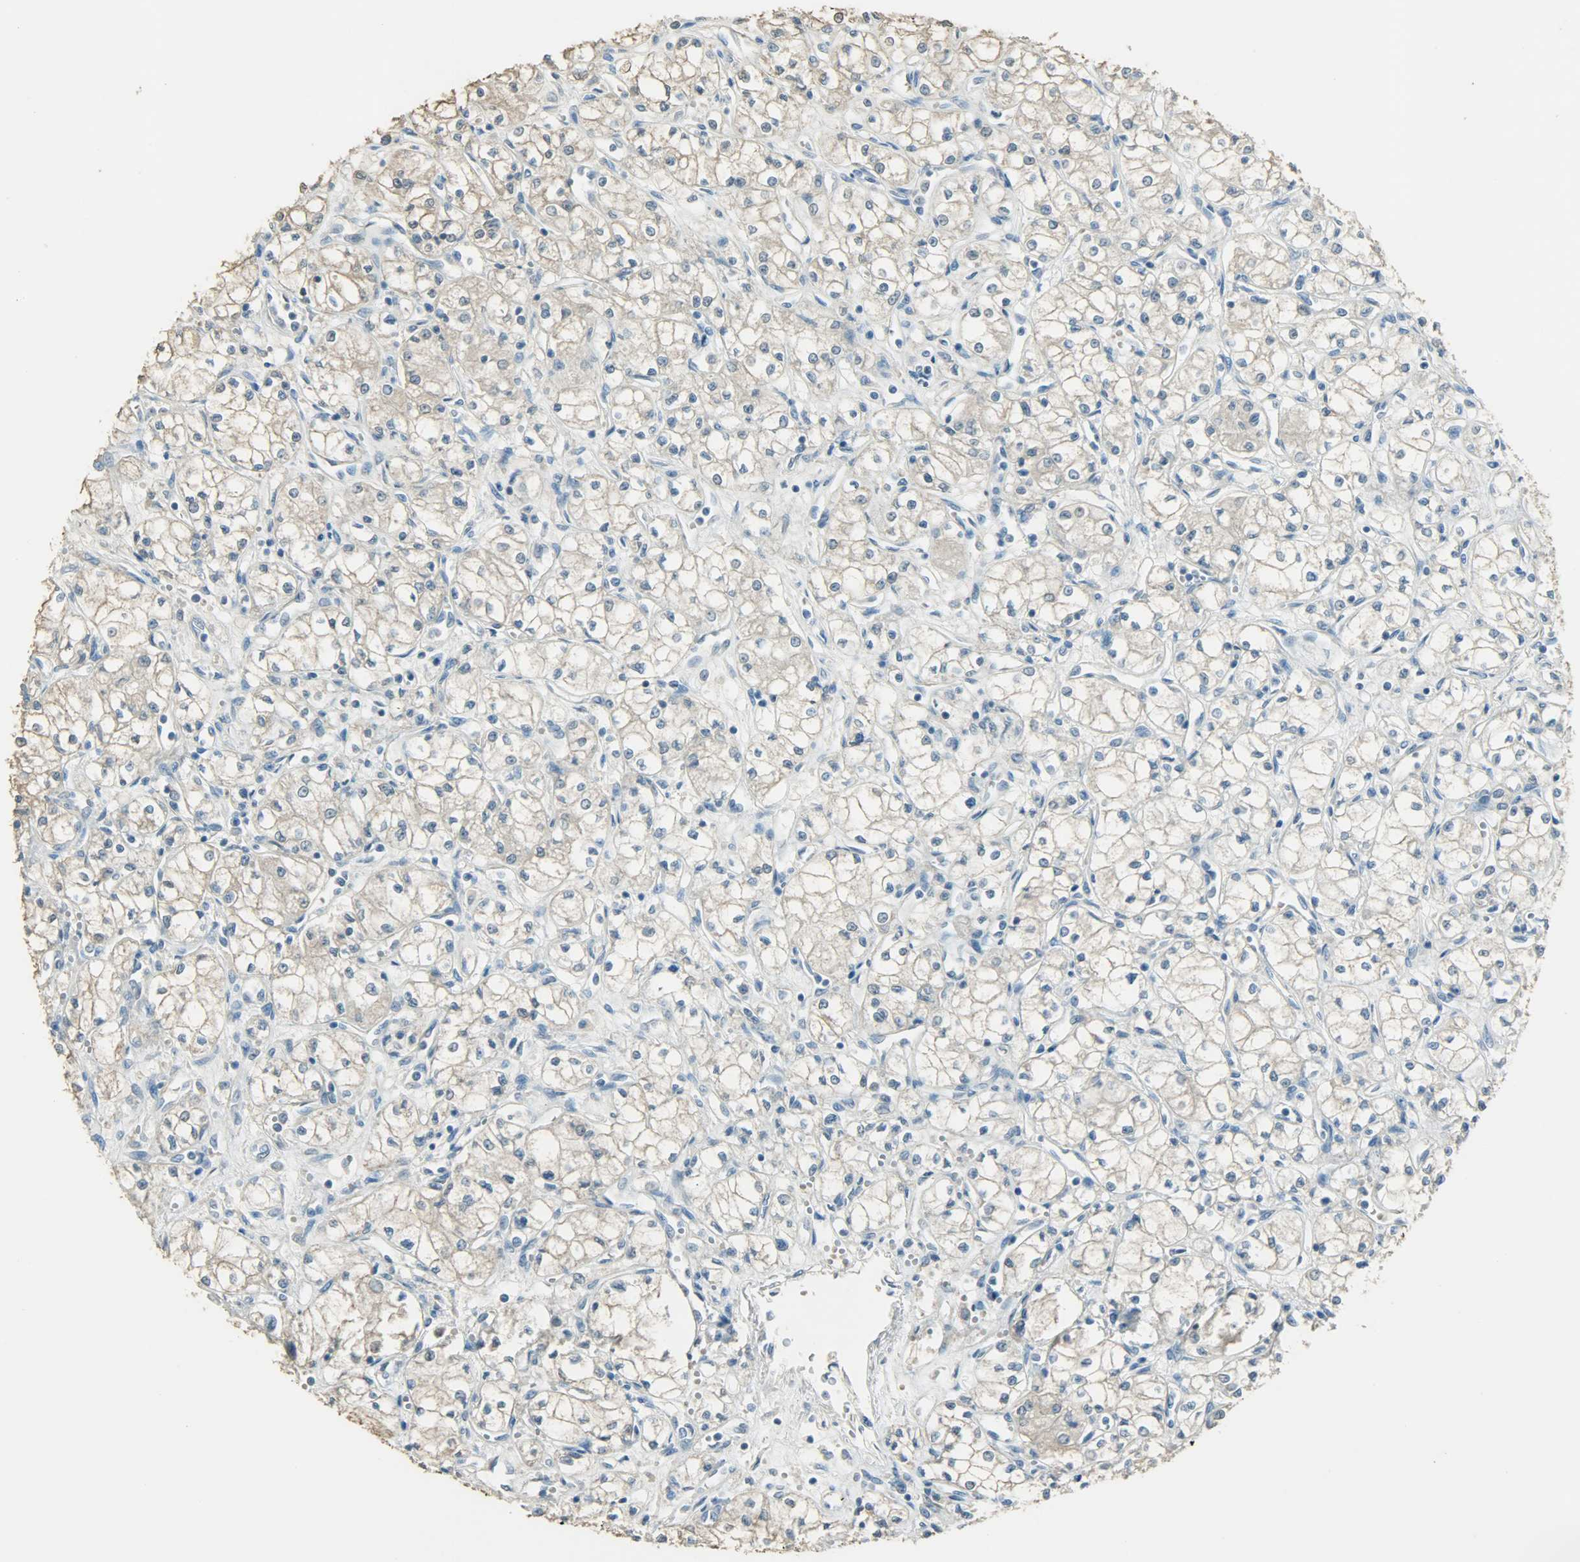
{"staining": {"intensity": "weak", "quantity": "25%-75%", "location": "cytoplasmic/membranous"}, "tissue": "renal cancer", "cell_type": "Tumor cells", "image_type": "cancer", "snomed": [{"axis": "morphology", "description": "Normal tissue, NOS"}, {"axis": "morphology", "description": "Adenocarcinoma, NOS"}, {"axis": "topography", "description": "Kidney"}], "caption": "The photomicrograph demonstrates a brown stain indicating the presence of a protein in the cytoplasmic/membranous of tumor cells in renal cancer (adenocarcinoma).", "gene": "PRMT5", "patient": {"sex": "male", "age": 59}}